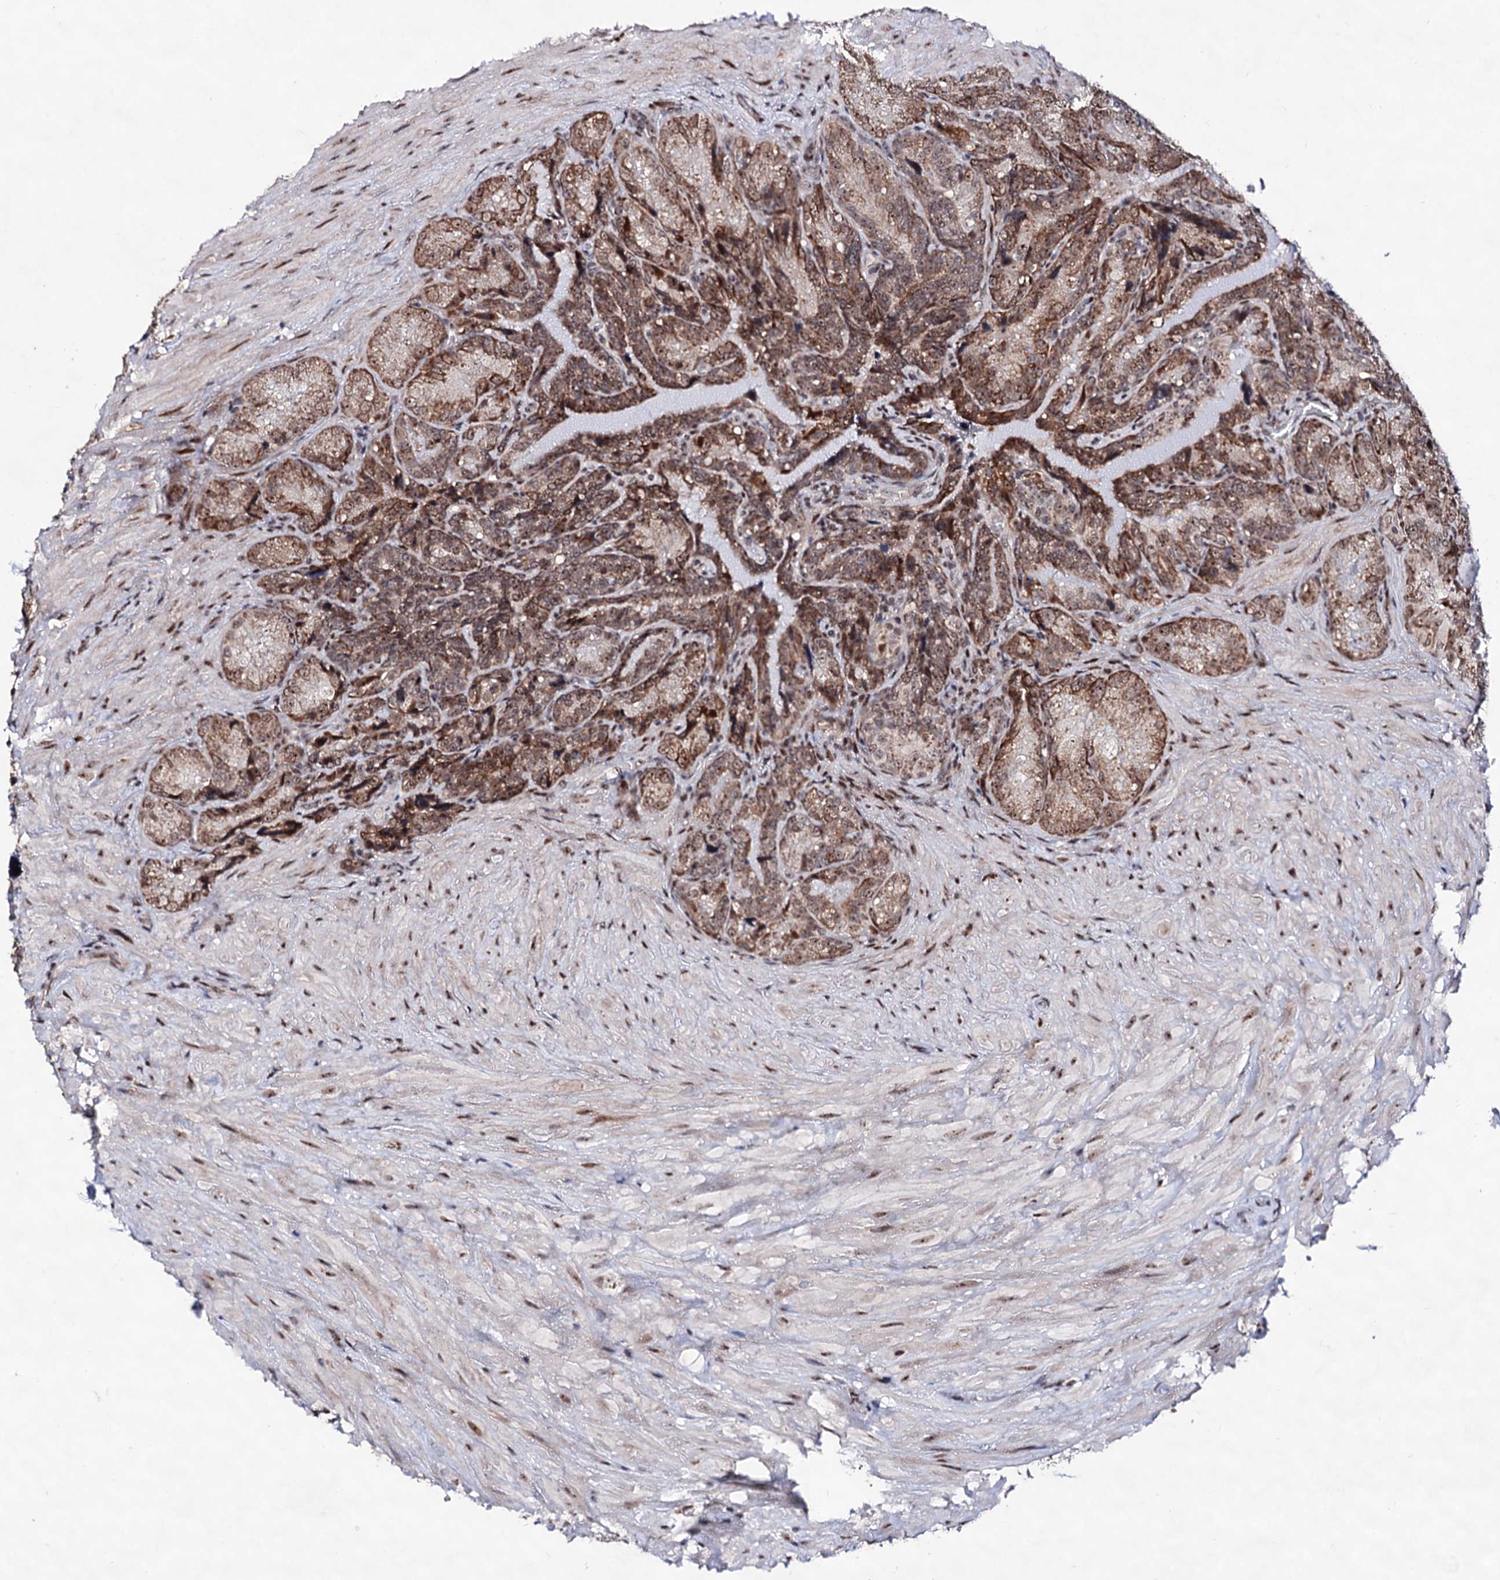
{"staining": {"intensity": "moderate", "quantity": ">75%", "location": "cytoplasmic/membranous,nuclear"}, "tissue": "seminal vesicle", "cell_type": "Glandular cells", "image_type": "normal", "snomed": [{"axis": "morphology", "description": "Normal tissue, NOS"}, {"axis": "topography", "description": "Seminal veicle"}], "caption": "Protein staining of unremarkable seminal vesicle exhibits moderate cytoplasmic/membranous,nuclear positivity in approximately >75% of glandular cells.", "gene": "EXOSC10", "patient": {"sex": "male", "age": 62}}